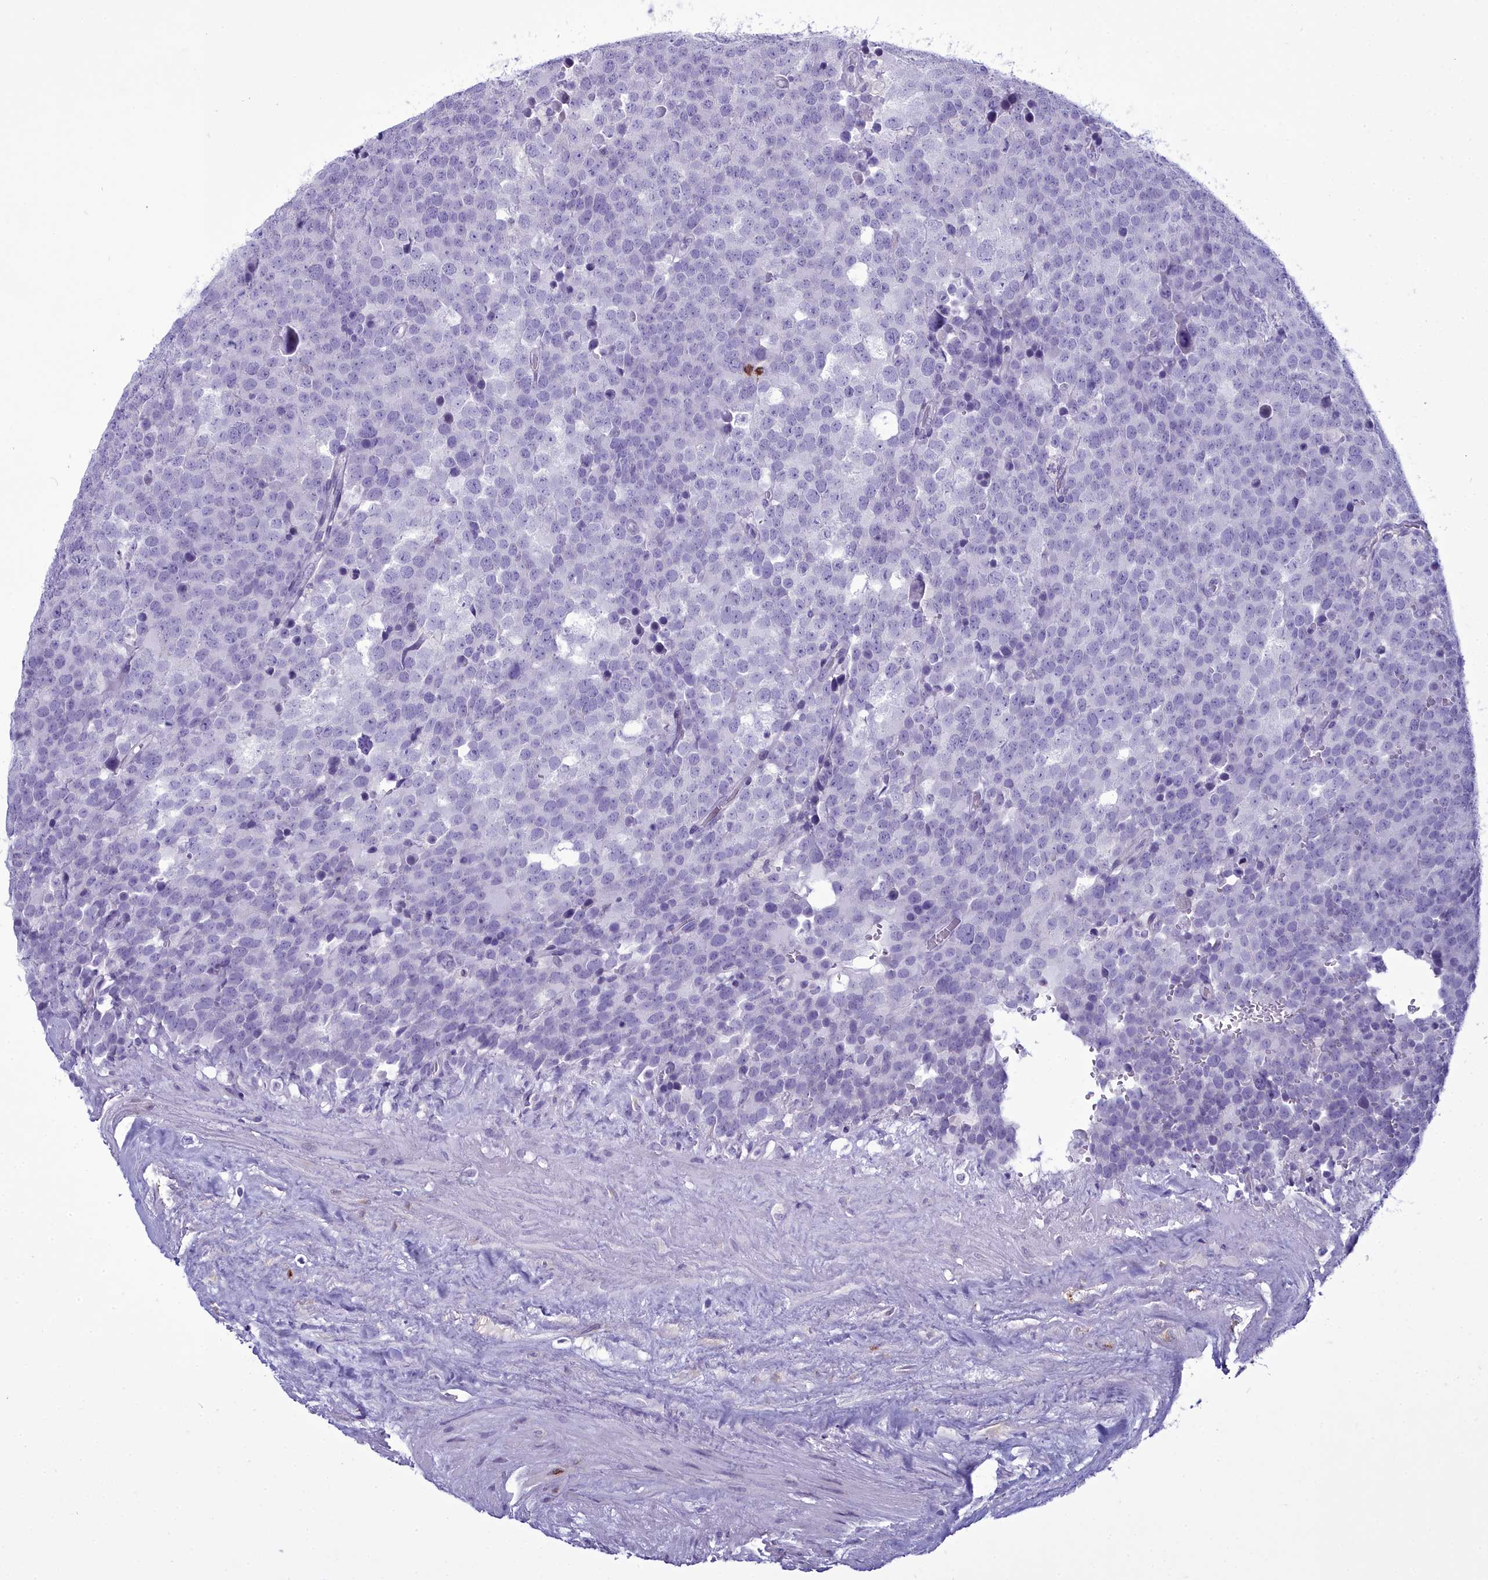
{"staining": {"intensity": "negative", "quantity": "none", "location": "none"}, "tissue": "testis cancer", "cell_type": "Tumor cells", "image_type": "cancer", "snomed": [{"axis": "morphology", "description": "Seminoma, NOS"}, {"axis": "topography", "description": "Testis"}], "caption": "There is no significant staining in tumor cells of testis cancer (seminoma).", "gene": "MAP6", "patient": {"sex": "male", "age": 71}}